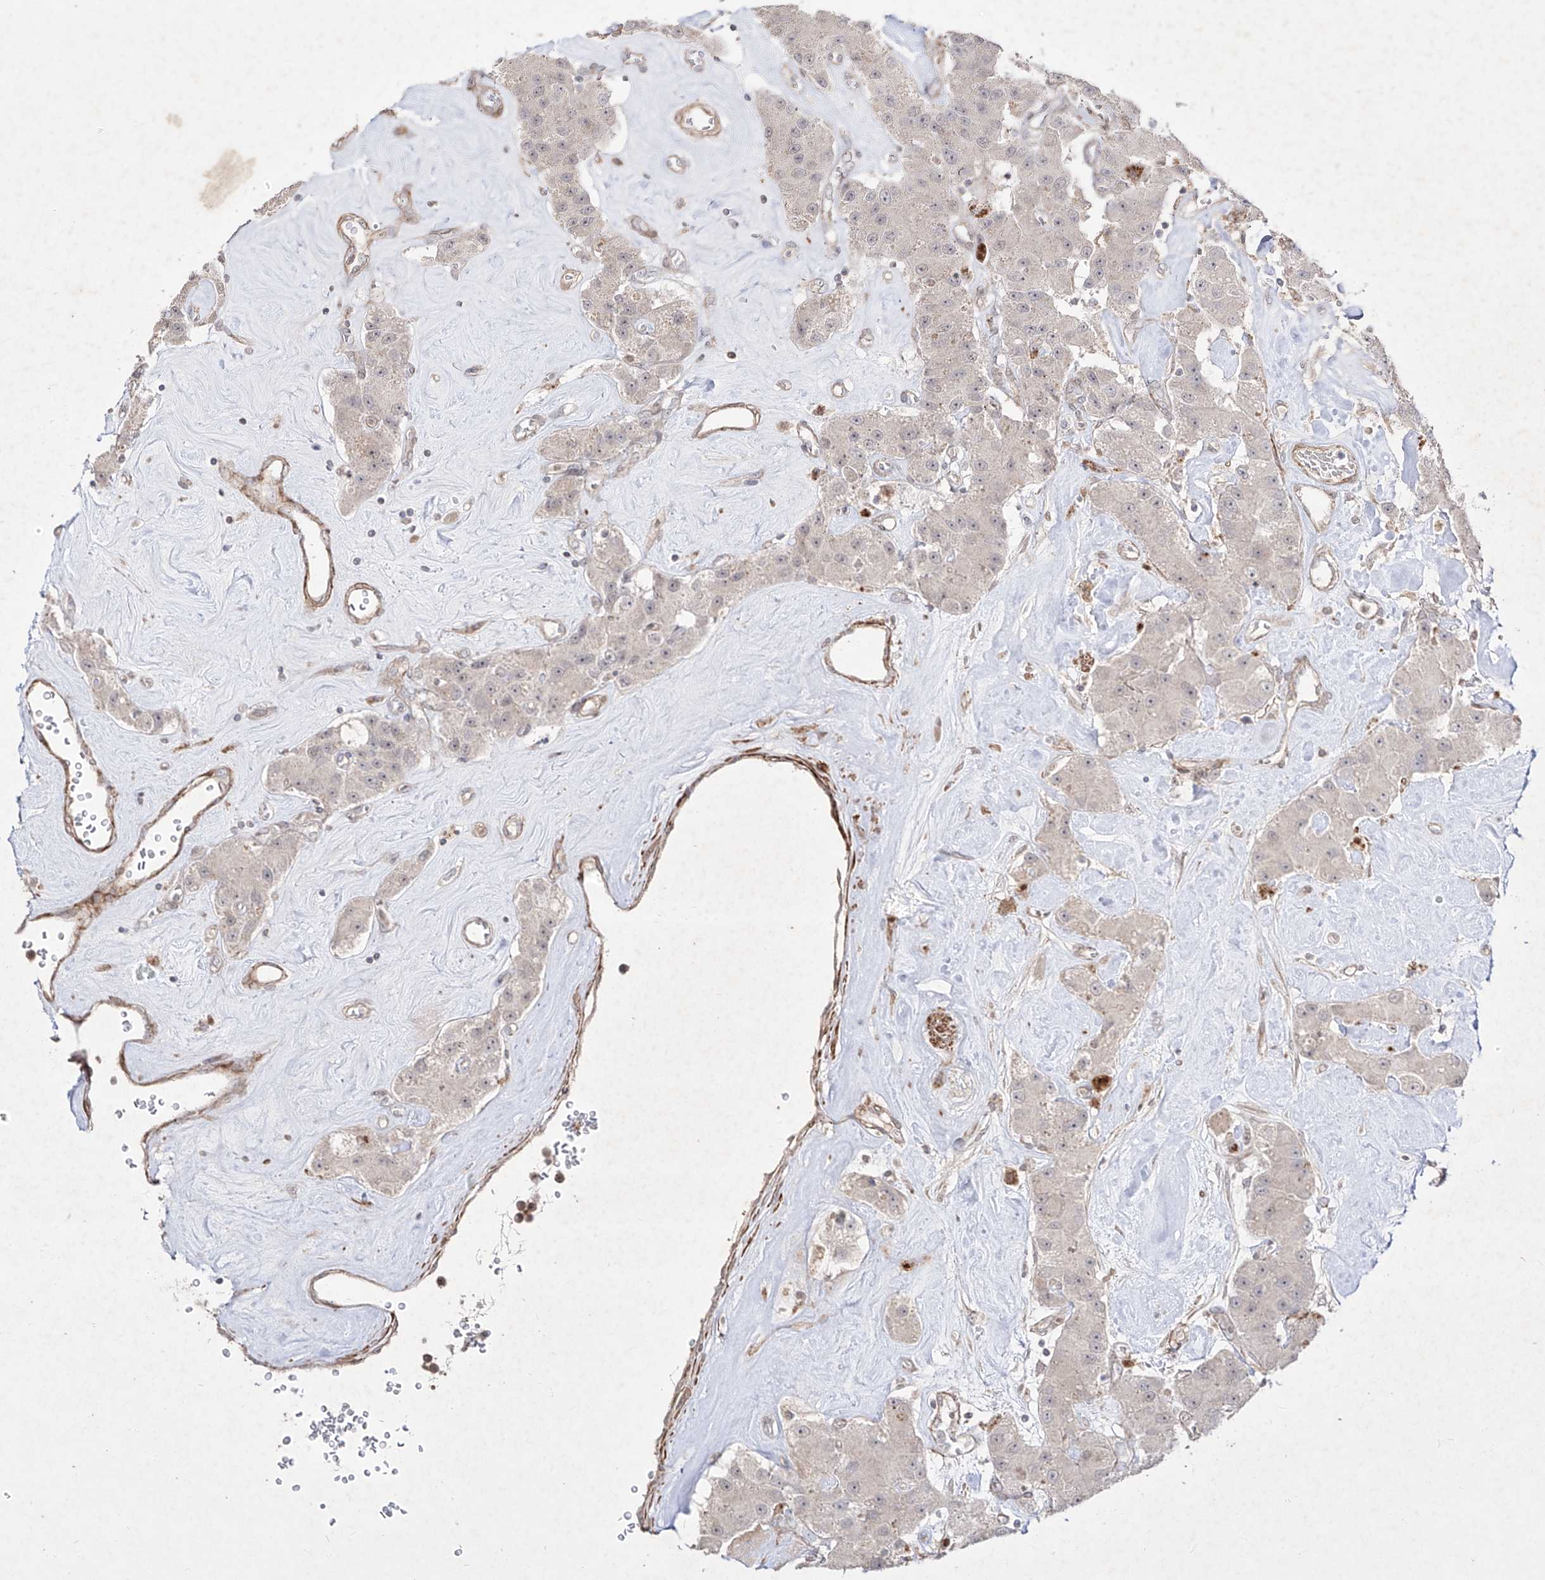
{"staining": {"intensity": "negative", "quantity": "none", "location": "none"}, "tissue": "carcinoid", "cell_type": "Tumor cells", "image_type": "cancer", "snomed": [{"axis": "morphology", "description": "Carcinoid, malignant, NOS"}, {"axis": "topography", "description": "Pancreas"}], "caption": "This is a image of IHC staining of carcinoid, which shows no positivity in tumor cells.", "gene": "KDM1B", "patient": {"sex": "male", "age": 41}}